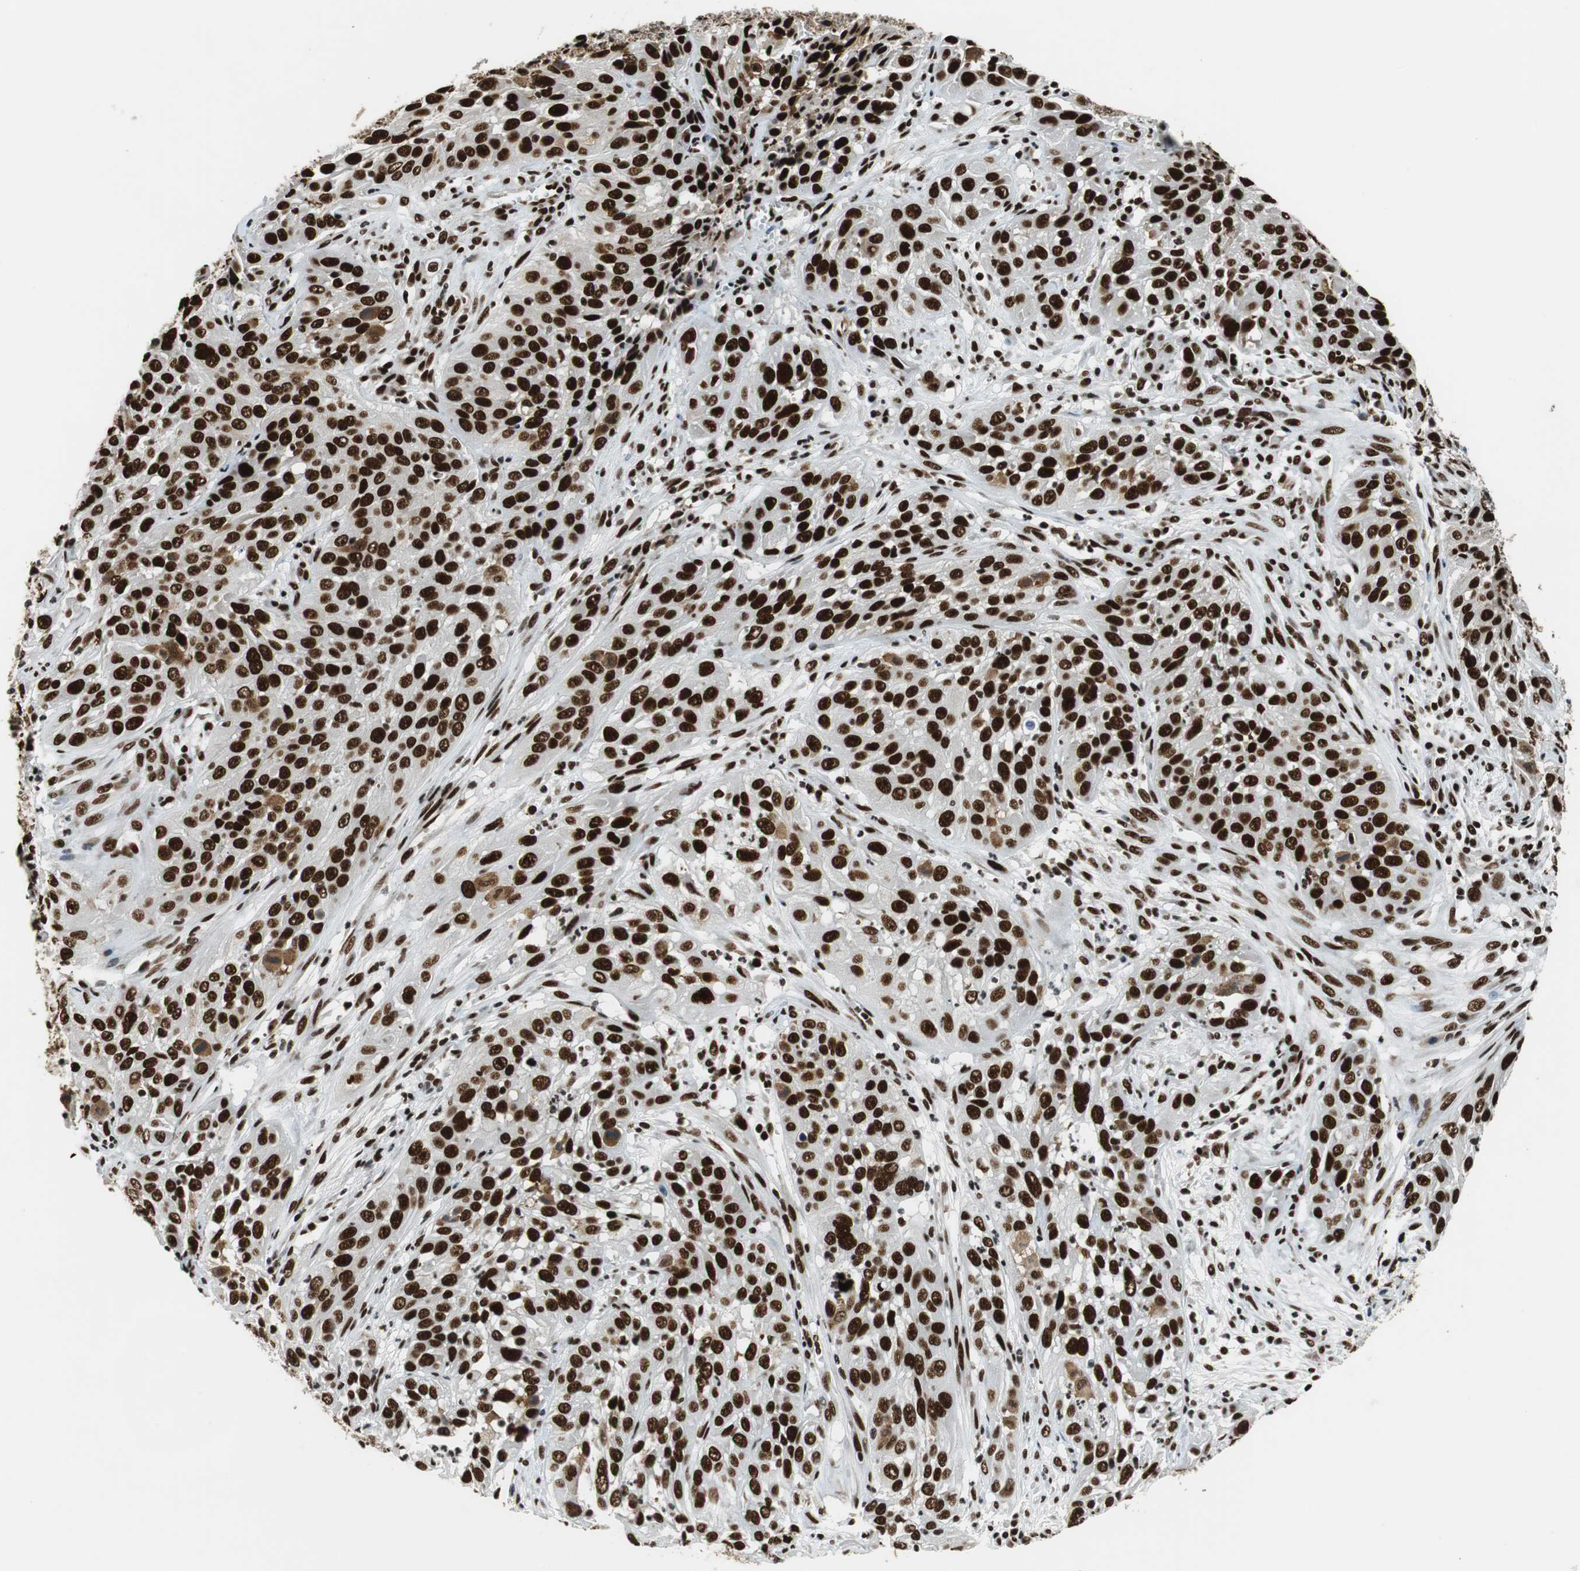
{"staining": {"intensity": "strong", "quantity": ">75%", "location": "nuclear"}, "tissue": "cervical cancer", "cell_type": "Tumor cells", "image_type": "cancer", "snomed": [{"axis": "morphology", "description": "Squamous cell carcinoma, NOS"}, {"axis": "topography", "description": "Cervix"}], "caption": "The histopathology image reveals immunohistochemical staining of cervical squamous cell carcinoma. There is strong nuclear staining is appreciated in about >75% of tumor cells. (DAB IHC with brightfield microscopy, high magnification).", "gene": "PRKDC", "patient": {"sex": "female", "age": 32}}